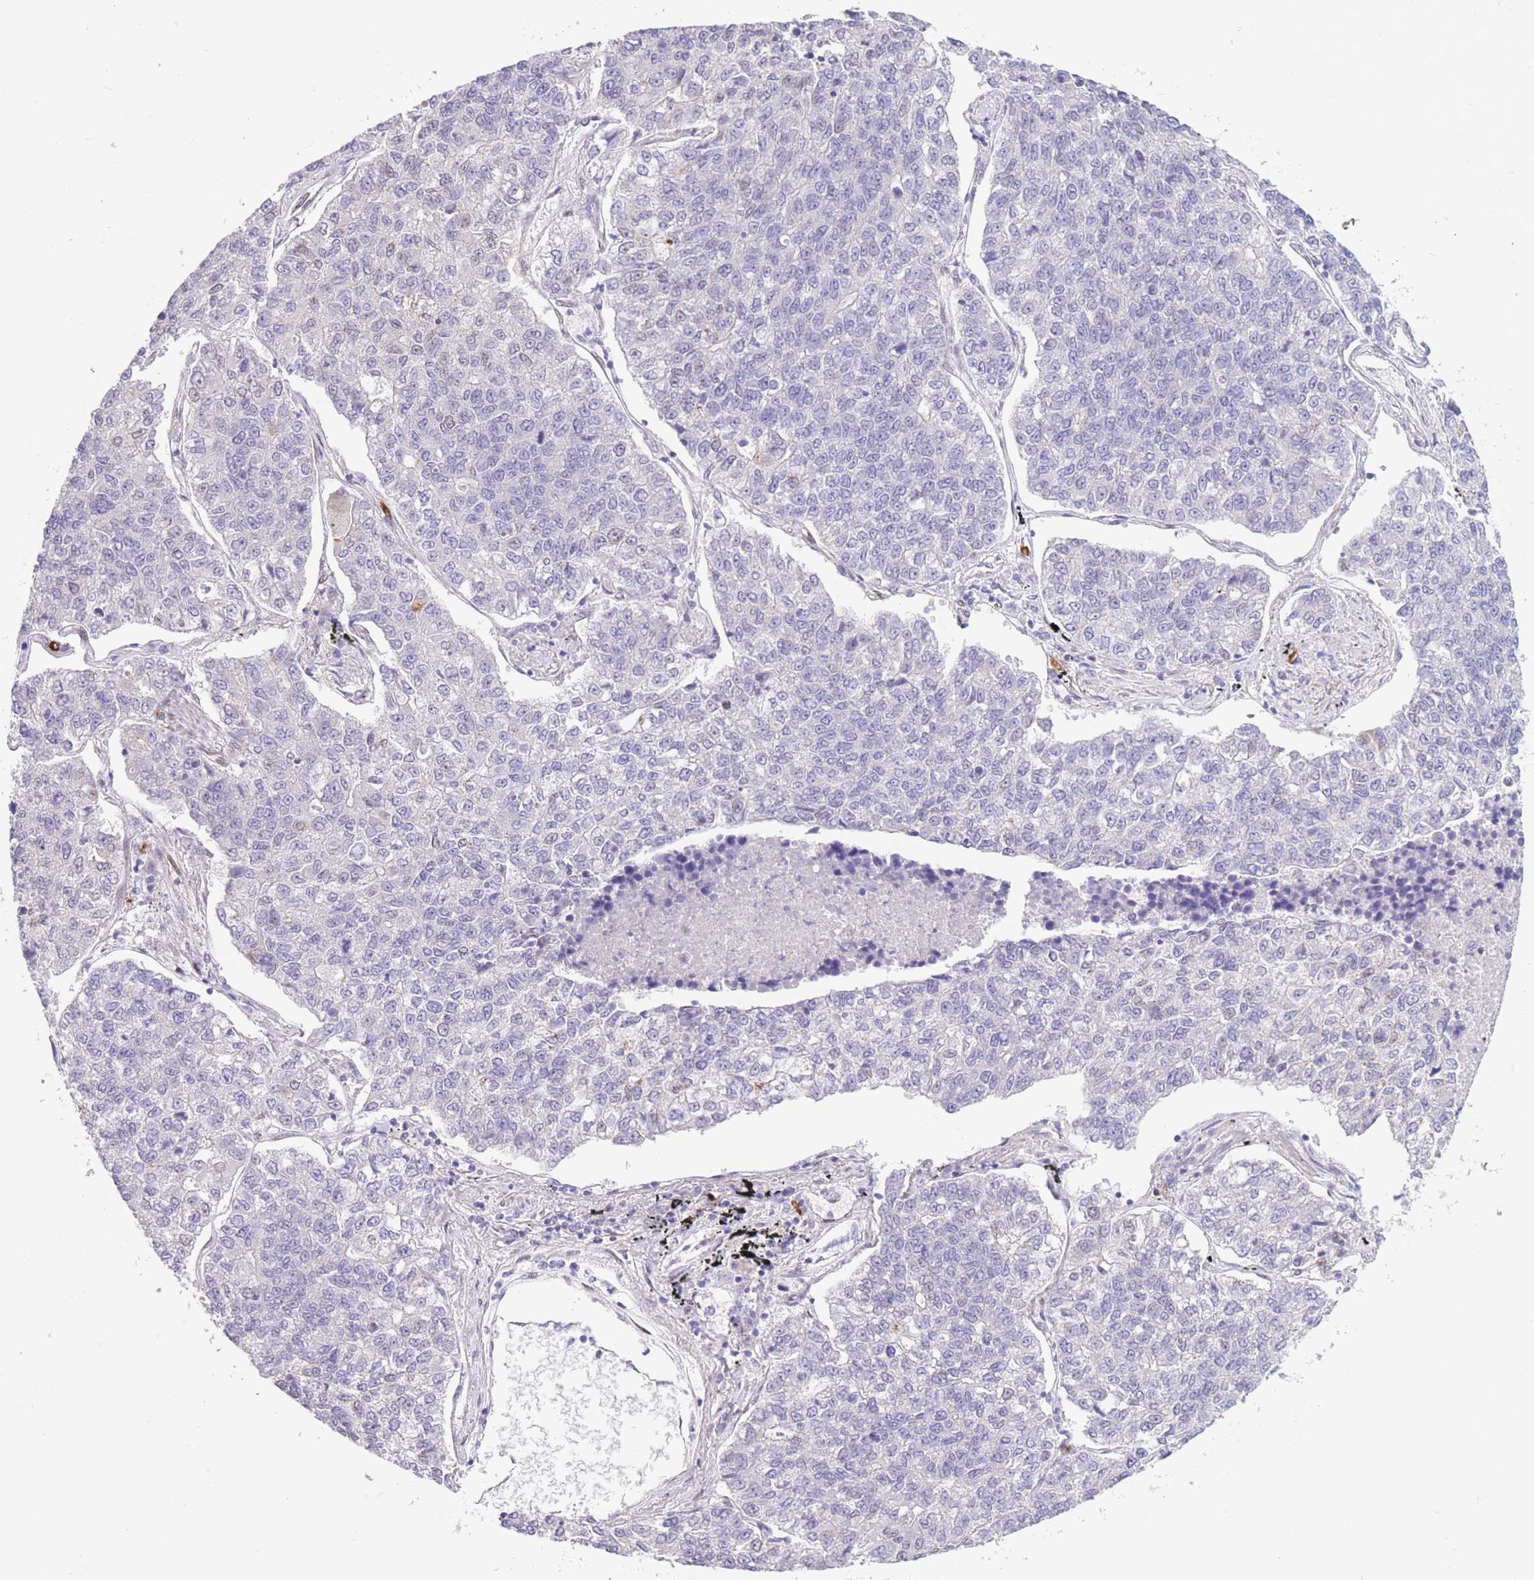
{"staining": {"intensity": "negative", "quantity": "none", "location": "none"}, "tissue": "lung cancer", "cell_type": "Tumor cells", "image_type": "cancer", "snomed": [{"axis": "morphology", "description": "Adenocarcinoma, NOS"}, {"axis": "topography", "description": "Lung"}], "caption": "Immunohistochemical staining of lung adenocarcinoma demonstrates no significant staining in tumor cells.", "gene": "PDHA1", "patient": {"sex": "male", "age": 49}}